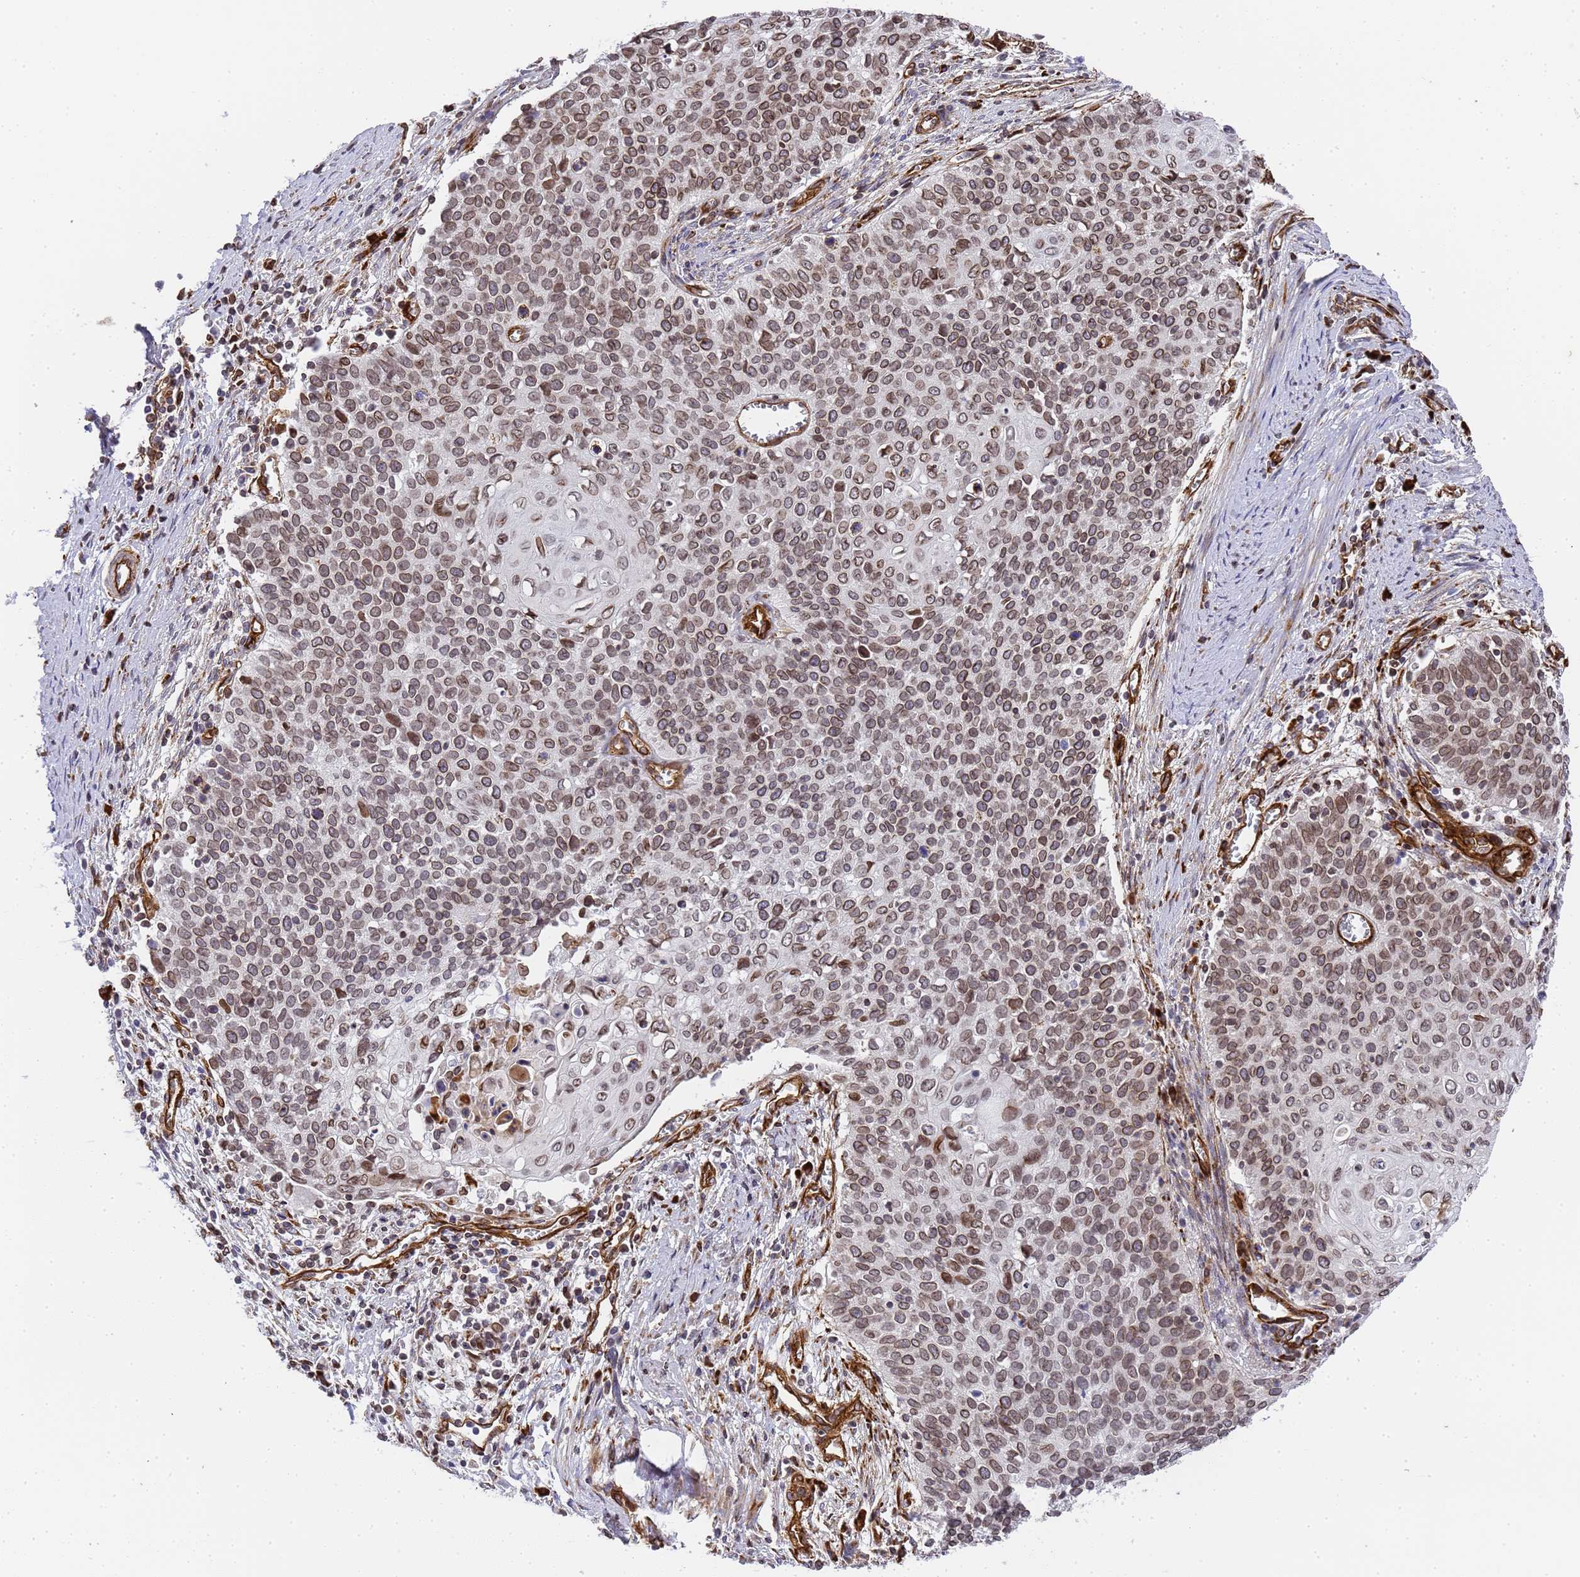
{"staining": {"intensity": "weak", "quantity": ">75%", "location": "cytoplasmic/membranous,nuclear"}, "tissue": "cervical cancer", "cell_type": "Tumor cells", "image_type": "cancer", "snomed": [{"axis": "morphology", "description": "Squamous cell carcinoma, NOS"}, {"axis": "topography", "description": "Cervix"}], "caption": "Squamous cell carcinoma (cervical) stained for a protein (brown) exhibits weak cytoplasmic/membranous and nuclear positive staining in approximately >75% of tumor cells.", "gene": "IGFBP7", "patient": {"sex": "female", "age": 39}}